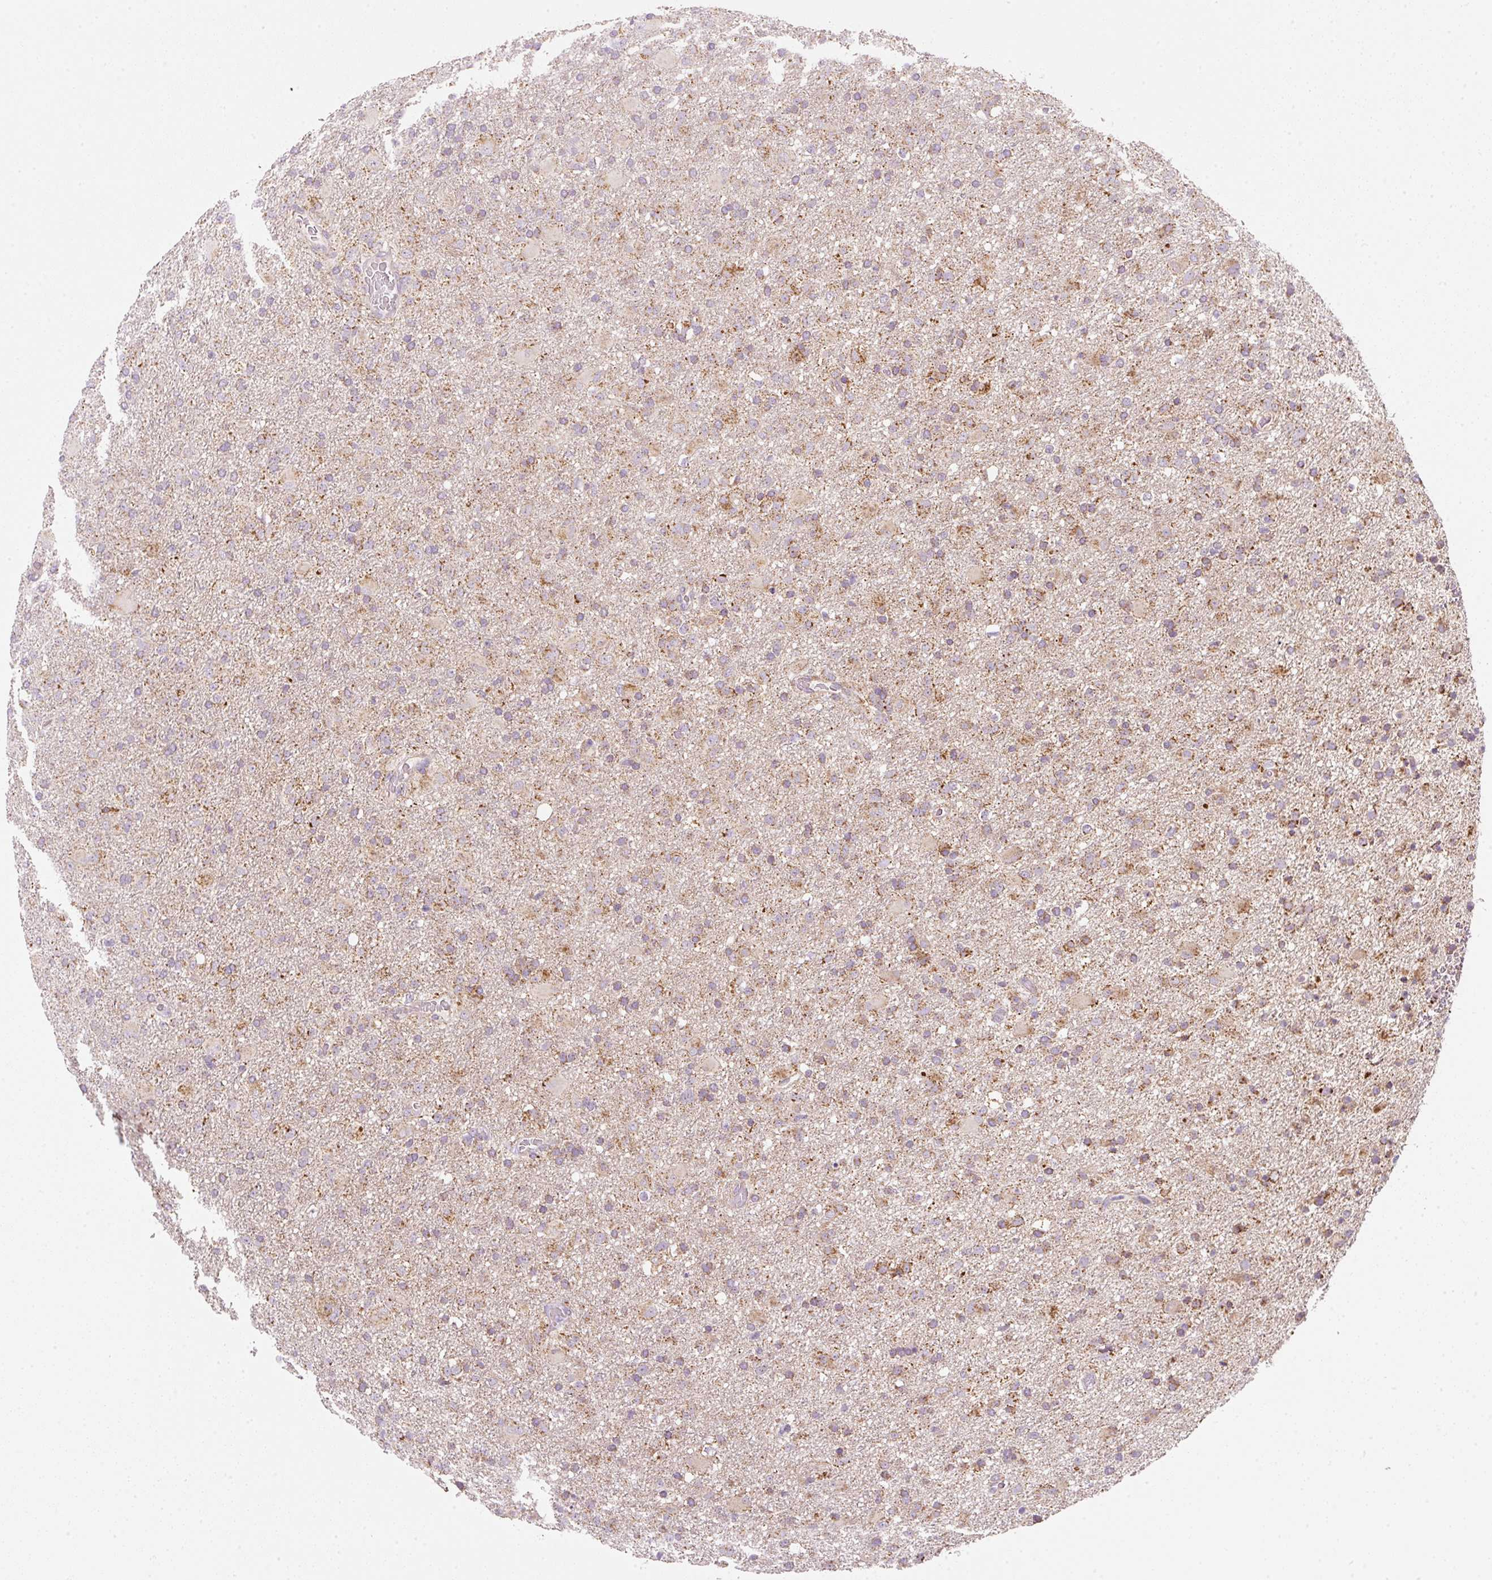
{"staining": {"intensity": "moderate", "quantity": "25%-75%", "location": "cytoplasmic/membranous"}, "tissue": "glioma", "cell_type": "Tumor cells", "image_type": "cancer", "snomed": [{"axis": "morphology", "description": "Glioma, malignant, Low grade"}, {"axis": "topography", "description": "Brain"}], "caption": "The image demonstrates a brown stain indicating the presence of a protein in the cytoplasmic/membranous of tumor cells in glioma.", "gene": "FAM78B", "patient": {"sex": "male", "age": 65}}